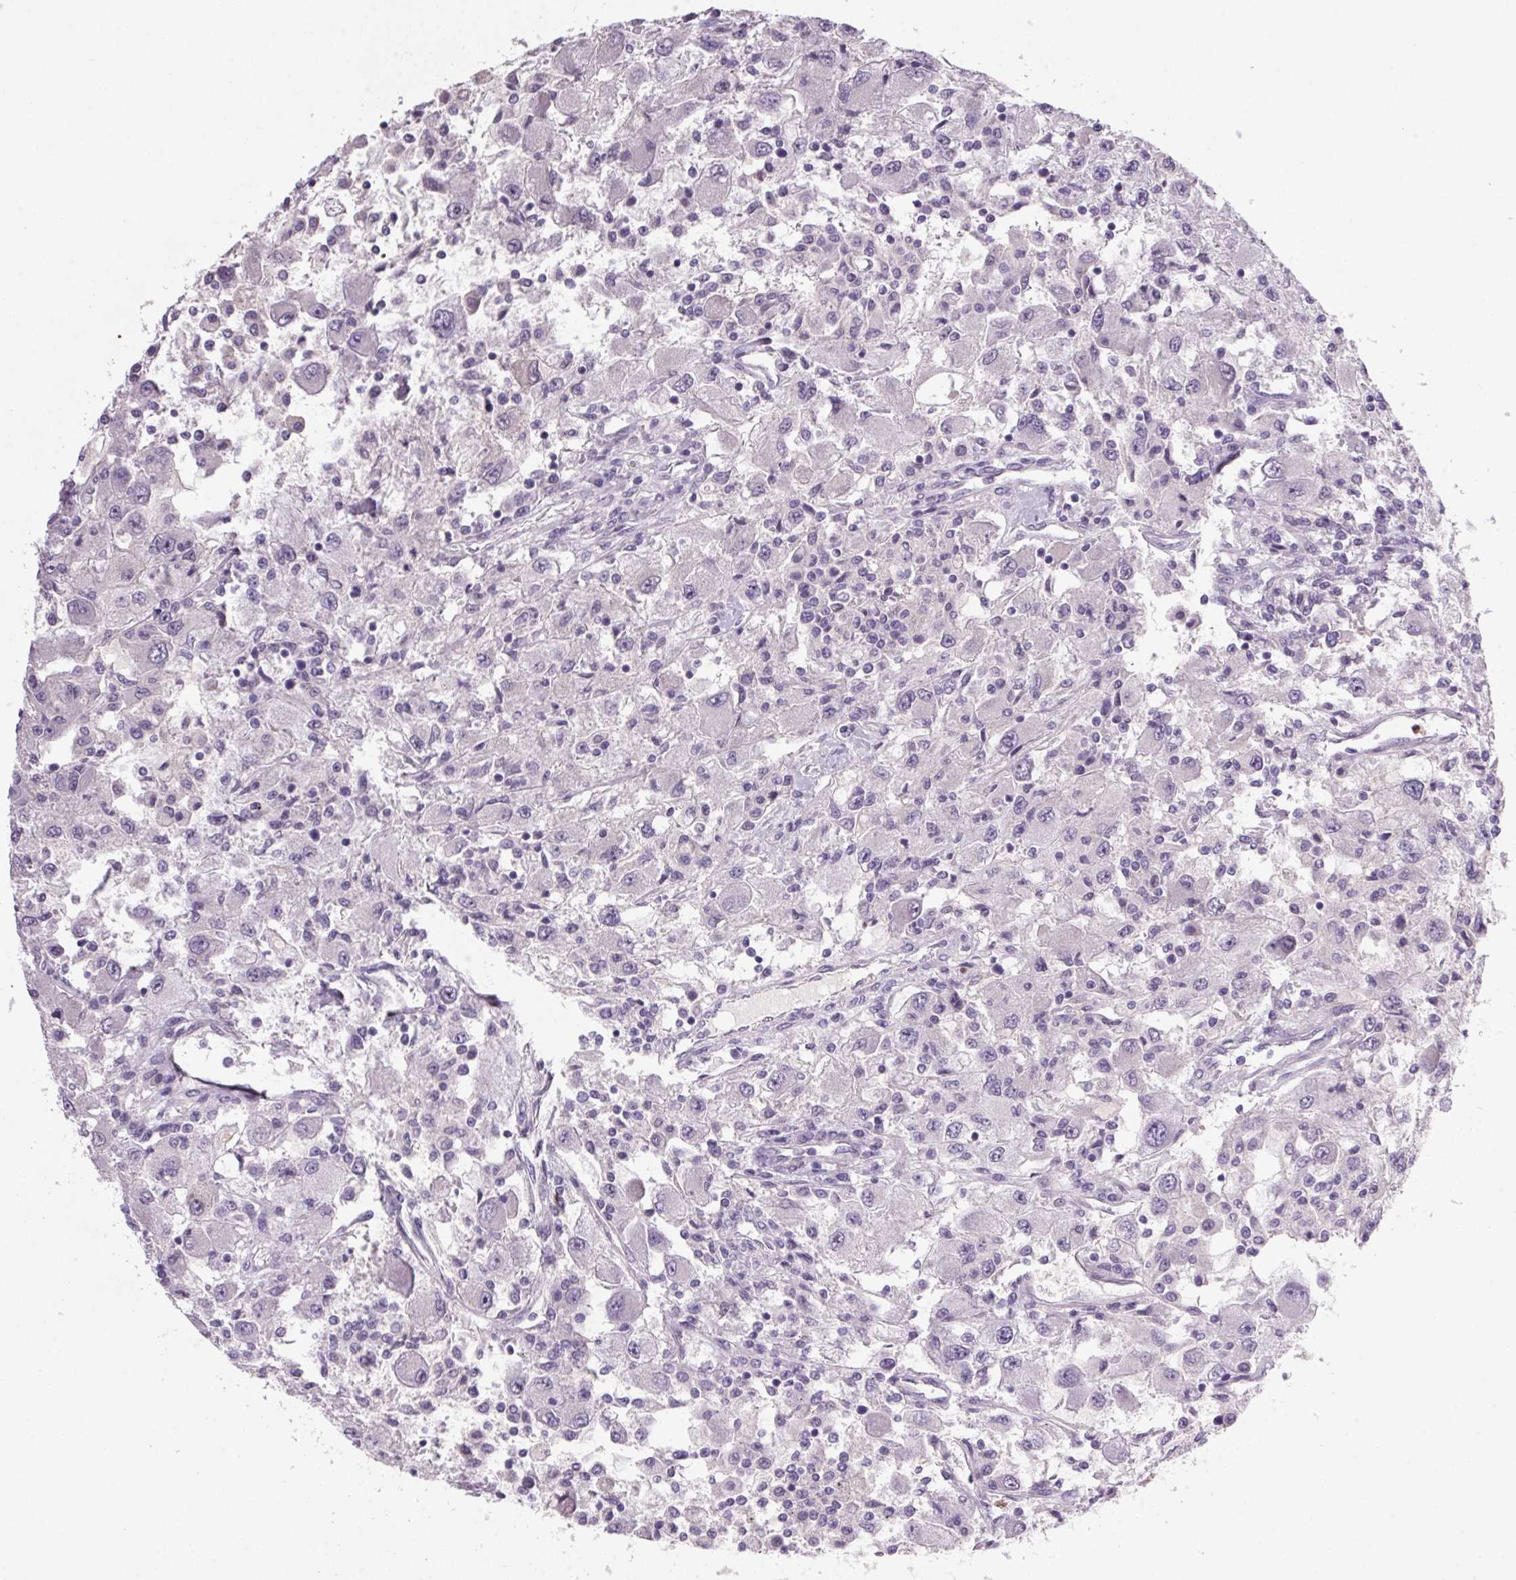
{"staining": {"intensity": "negative", "quantity": "none", "location": "none"}, "tissue": "renal cancer", "cell_type": "Tumor cells", "image_type": "cancer", "snomed": [{"axis": "morphology", "description": "Adenocarcinoma, NOS"}, {"axis": "topography", "description": "Kidney"}], "caption": "An immunohistochemistry (IHC) micrograph of renal adenocarcinoma is shown. There is no staining in tumor cells of renal adenocarcinoma.", "gene": "TRDN", "patient": {"sex": "female", "age": 67}}